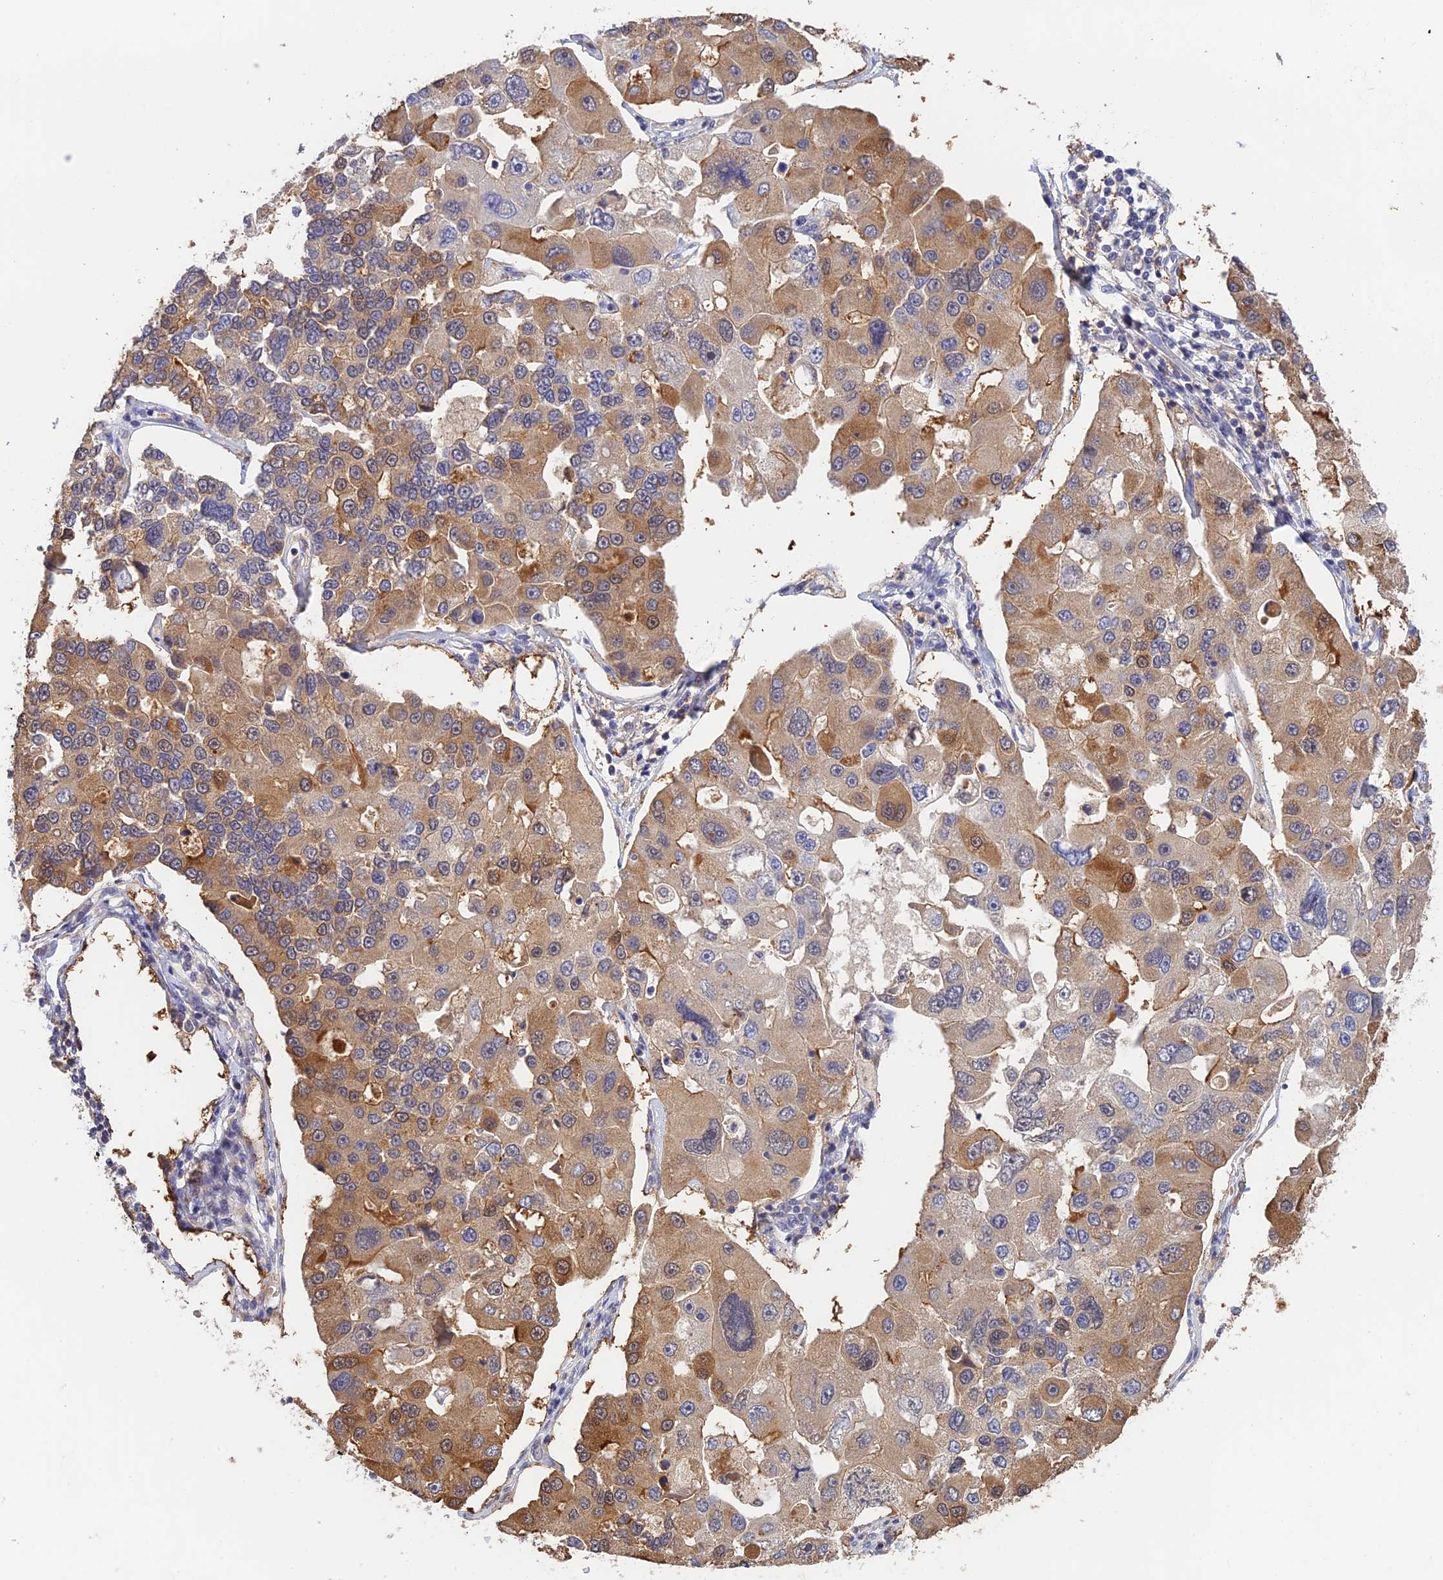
{"staining": {"intensity": "moderate", "quantity": "25%-75%", "location": "cytoplasmic/membranous"}, "tissue": "lung cancer", "cell_type": "Tumor cells", "image_type": "cancer", "snomed": [{"axis": "morphology", "description": "Adenocarcinoma, NOS"}, {"axis": "topography", "description": "Lung"}], "caption": "Tumor cells show medium levels of moderate cytoplasmic/membranous positivity in about 25%-75% of cells in human lung cancer.", "gene": "CWH43", "patient": {"sex": "female", "age": 54}}